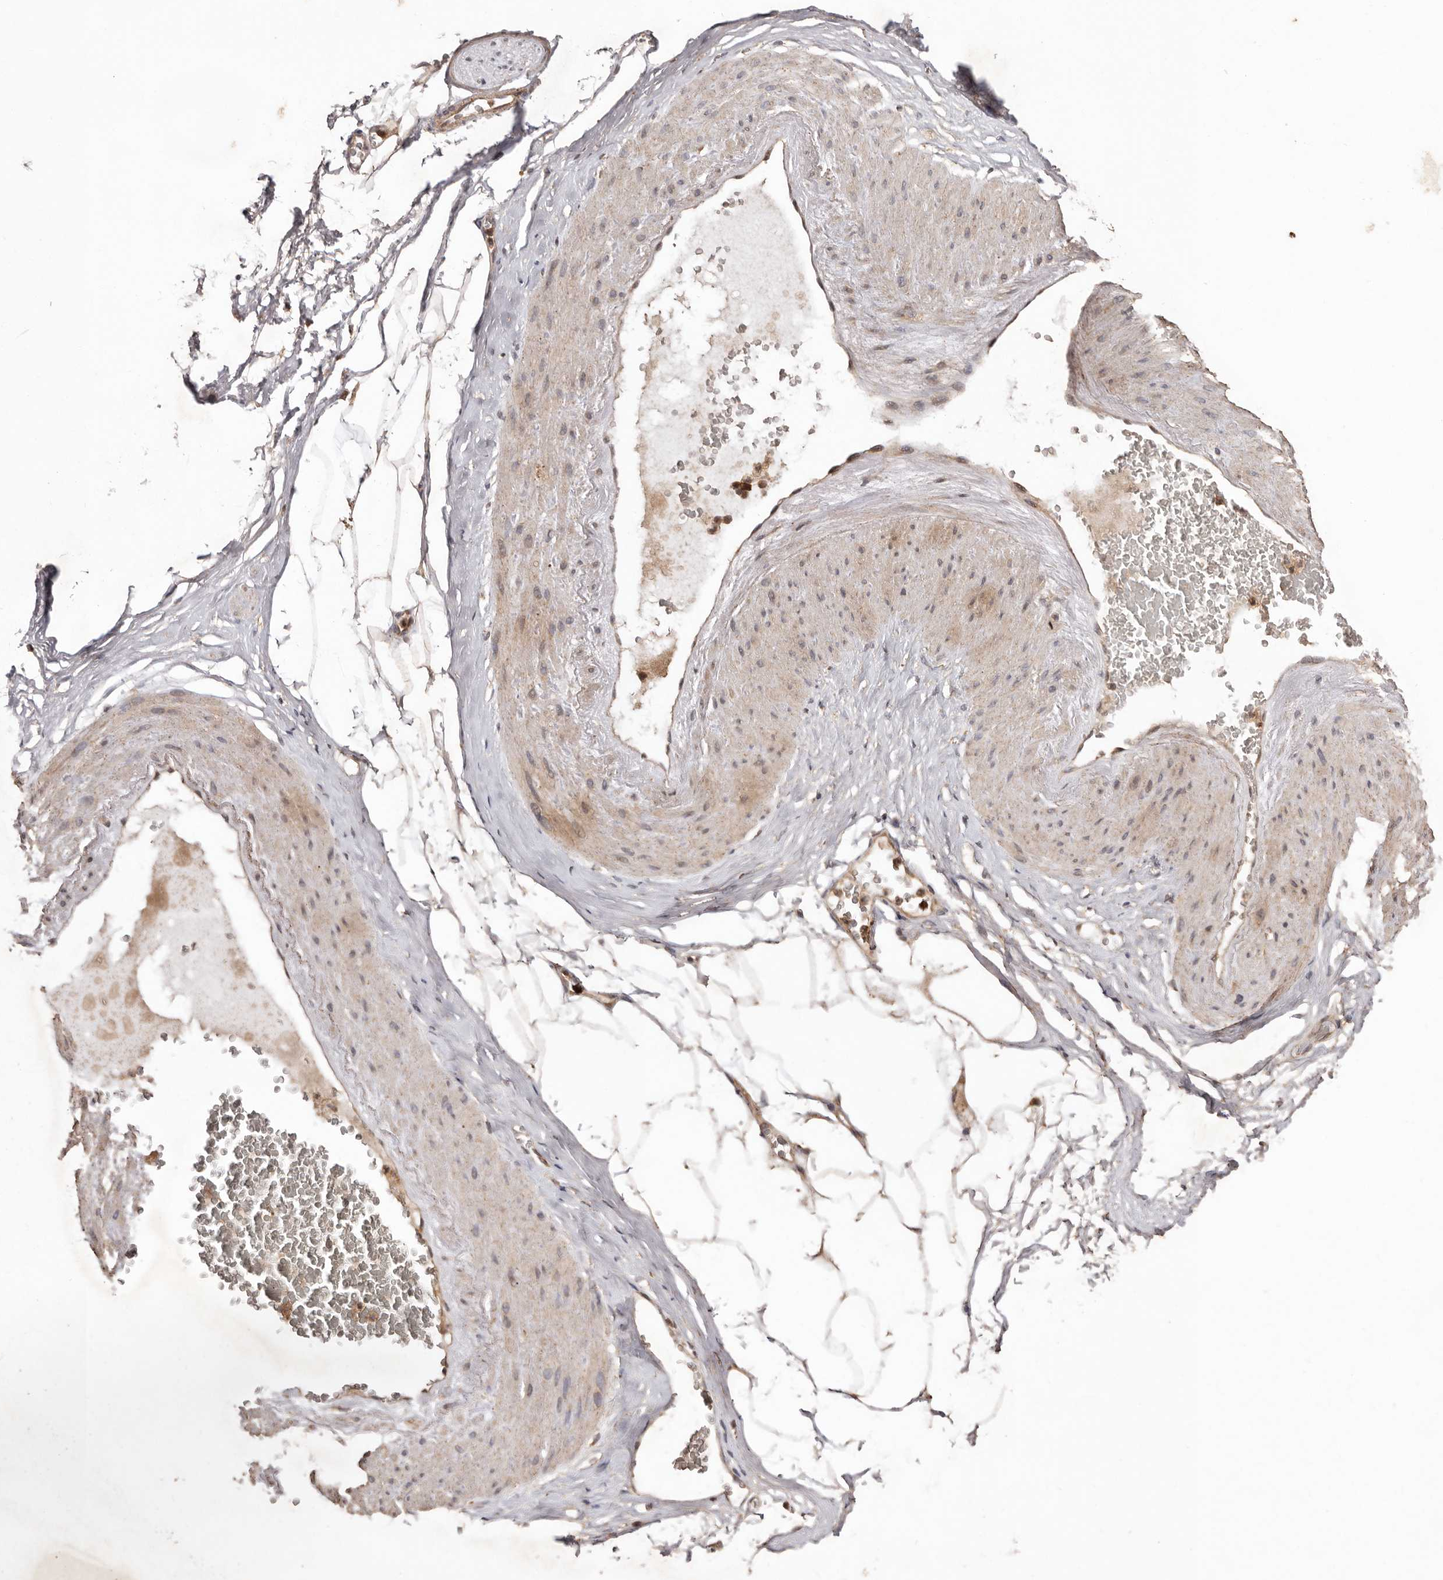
{"staining": {"intensity": "moderate", "quantity": ">75%", "location": "cytoplasmic/membranous"}, "tissue": "adipose tissue", "cell_type": "Adipocytes", "image_type": "normal", "snomed": [{"axis": "morphology", "description": "Normal tissue, NOS"}, {"axis": "morphology", "description": "Adenocarcinoma, Low grade"}, {"axis": "topography", "description": "Prostate"}, {"axis": "topography", "description": "Peripheral nerve tissue"}], "caption": "Immunohistochemistry (IHC) of benign adipose tissue displays medium levels of moderate cytoplasmic/membranous staining in approximately >75% of adipocytes. The protein of interest is shown in brown color, while the nuclei are stained blue.", "gene": "RWDD1", "patient": {"sex": "male", "age": 63}}